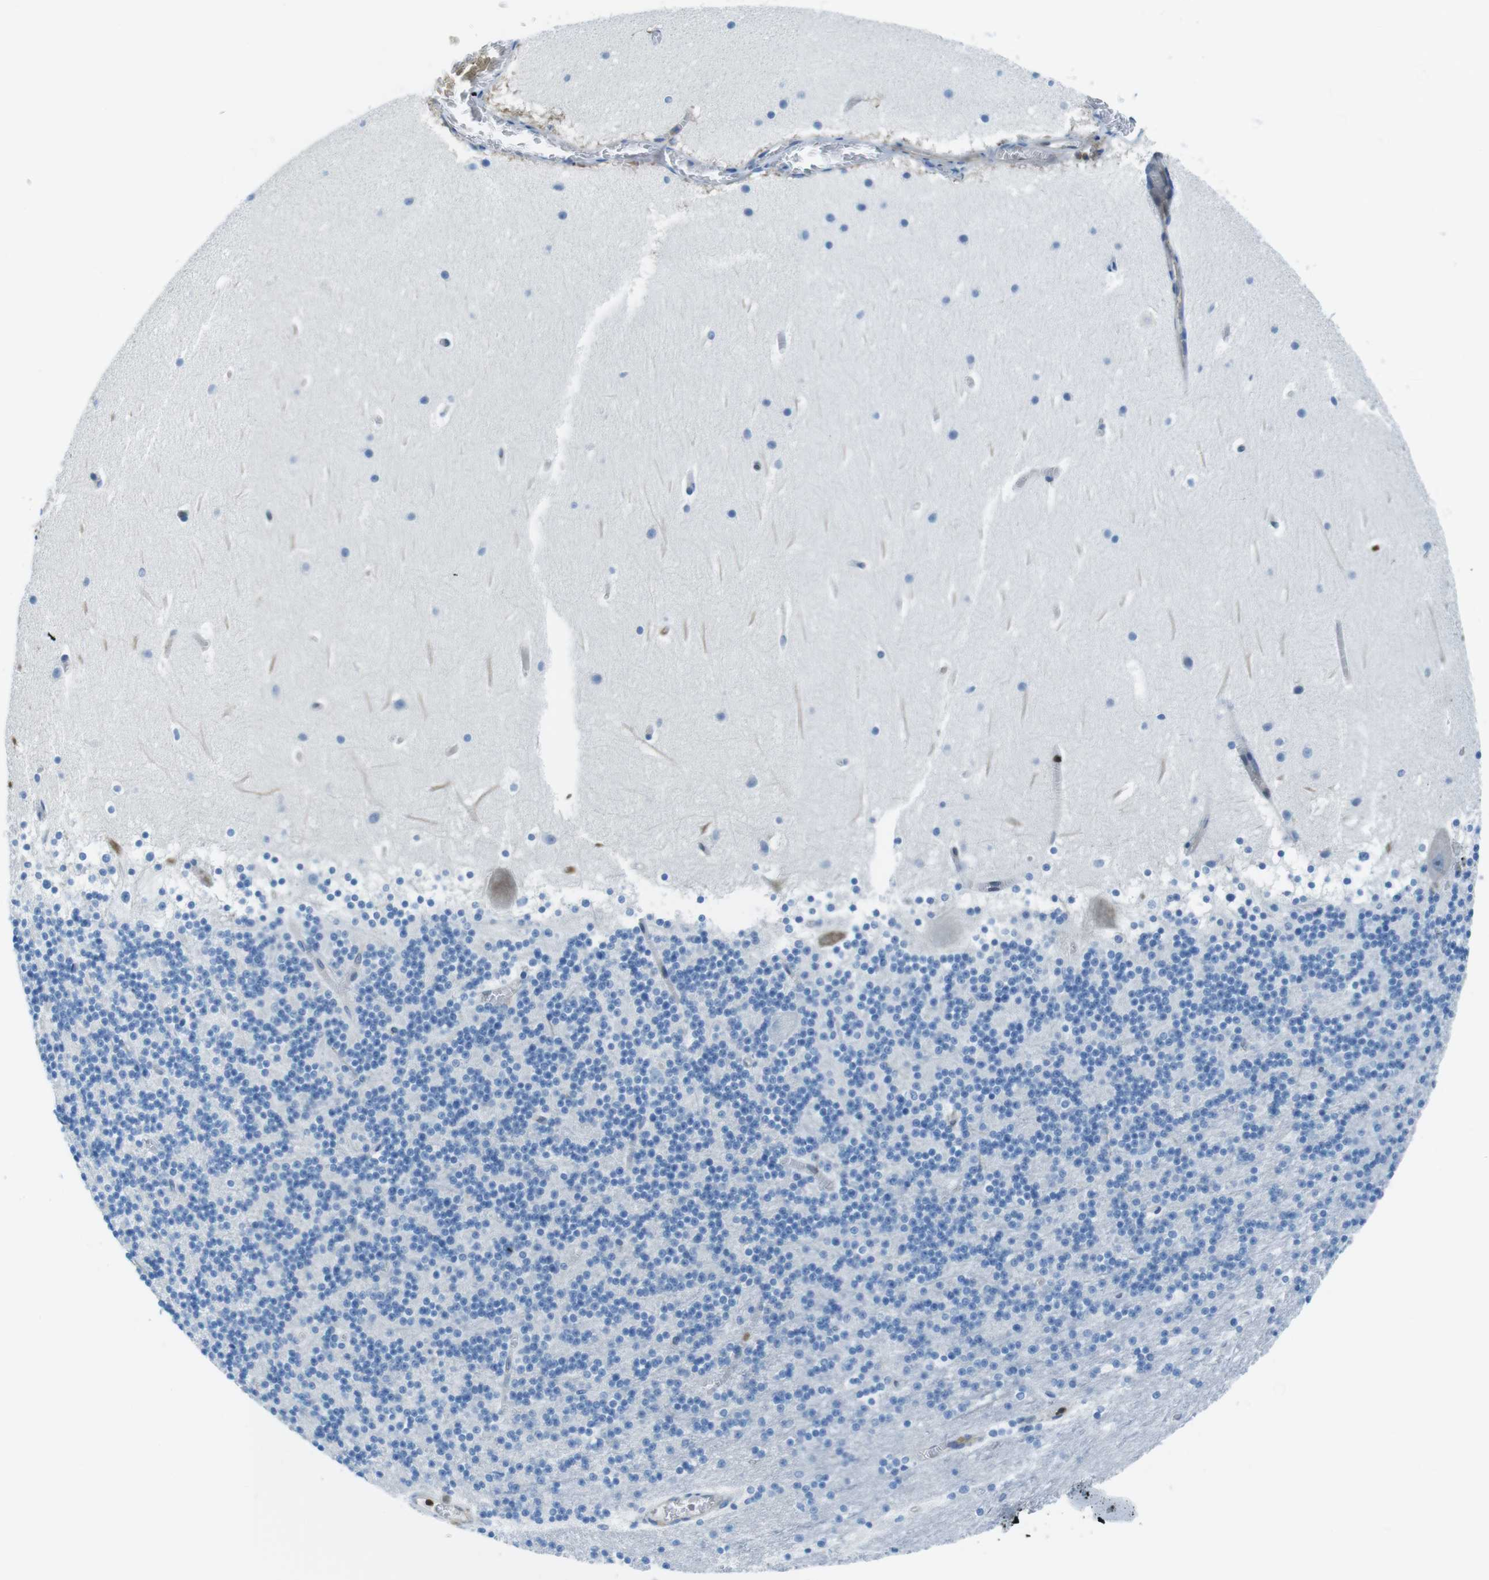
{"staining": {"intensity": "negative", "quantity": "none", "location": "none"}, "tissue": "cerebellum", "cell_type": "Cells in granular layer", "image_type": "normal", "snomed": [{"axis": "morphology", "description": "Normal tissue, NOS"}, {"axis": "topography", "description": "Cerebellum"}], "caption": "Immunohistochemistry (IHC) of normal human cerebellum shows no expression in cells in granular layer. (DAB (3,3'-diaminobenzidine) IHC, high magnification).", "gene": "TES", "patient": {"sex": "male", "age": 45}}